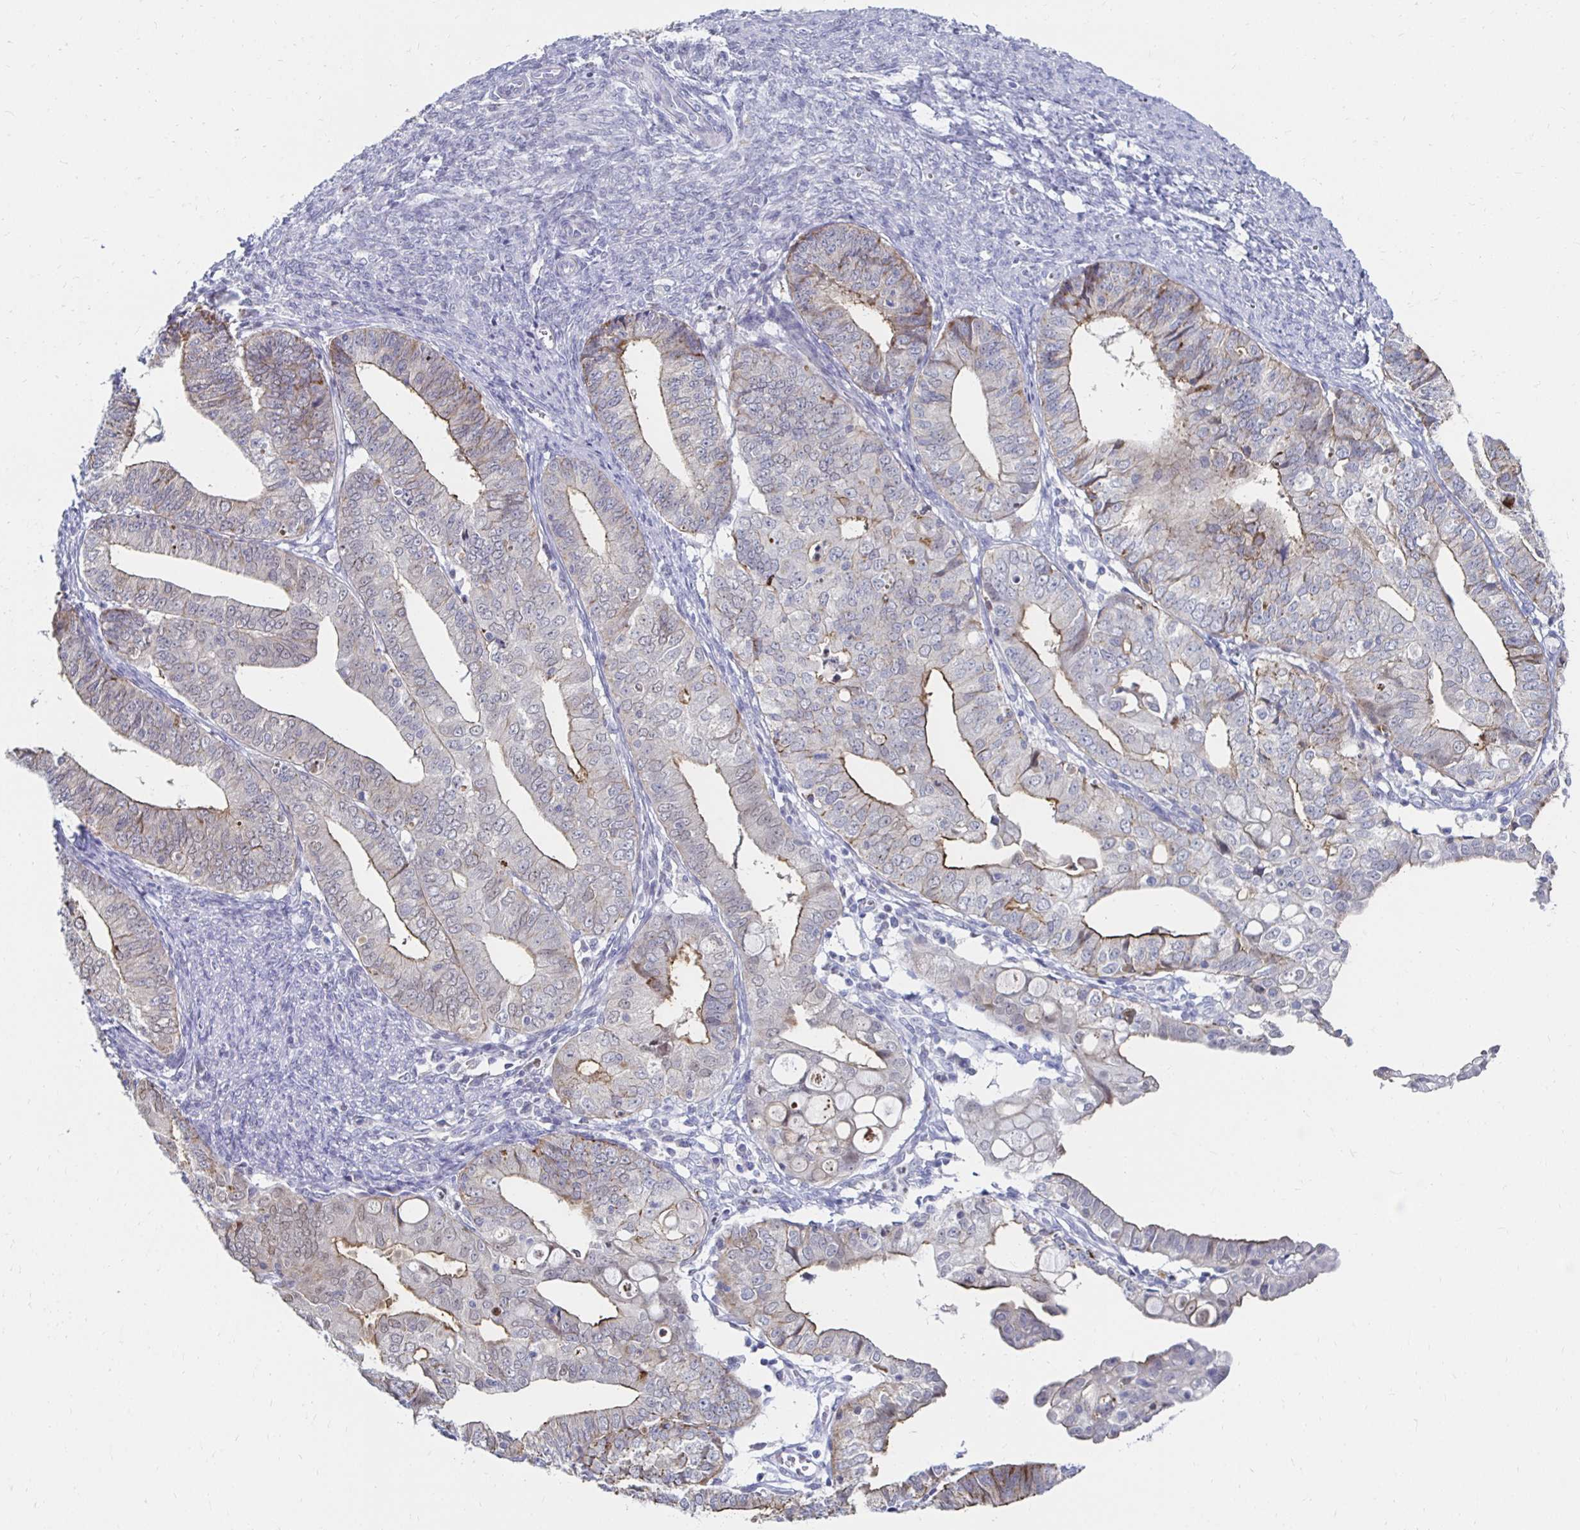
{"staining": {"intensity": "moderate", "quantity": "25%-75%", "location": "cytoplasmic/membranous,nuclear"}, "tissue": "endometrial cancer", "cell_type": "Tumor cells", "image_type": "cancer", "snomed": [{"axis": "morphology", "description": "Adenocarcinoma, NOS"}, {"axis": "topography", "description": "Endometrium"}], "caption": "Immunohistochemistry of human endometrial cancer (adenocarcinoma) displays medium levels of moderate cytoplasmic/membranous and nuclear staining in approximately 25%-75% of tumor cells.", "gene": "NOCT", "patient": {"sex": "female", "age": 56}}